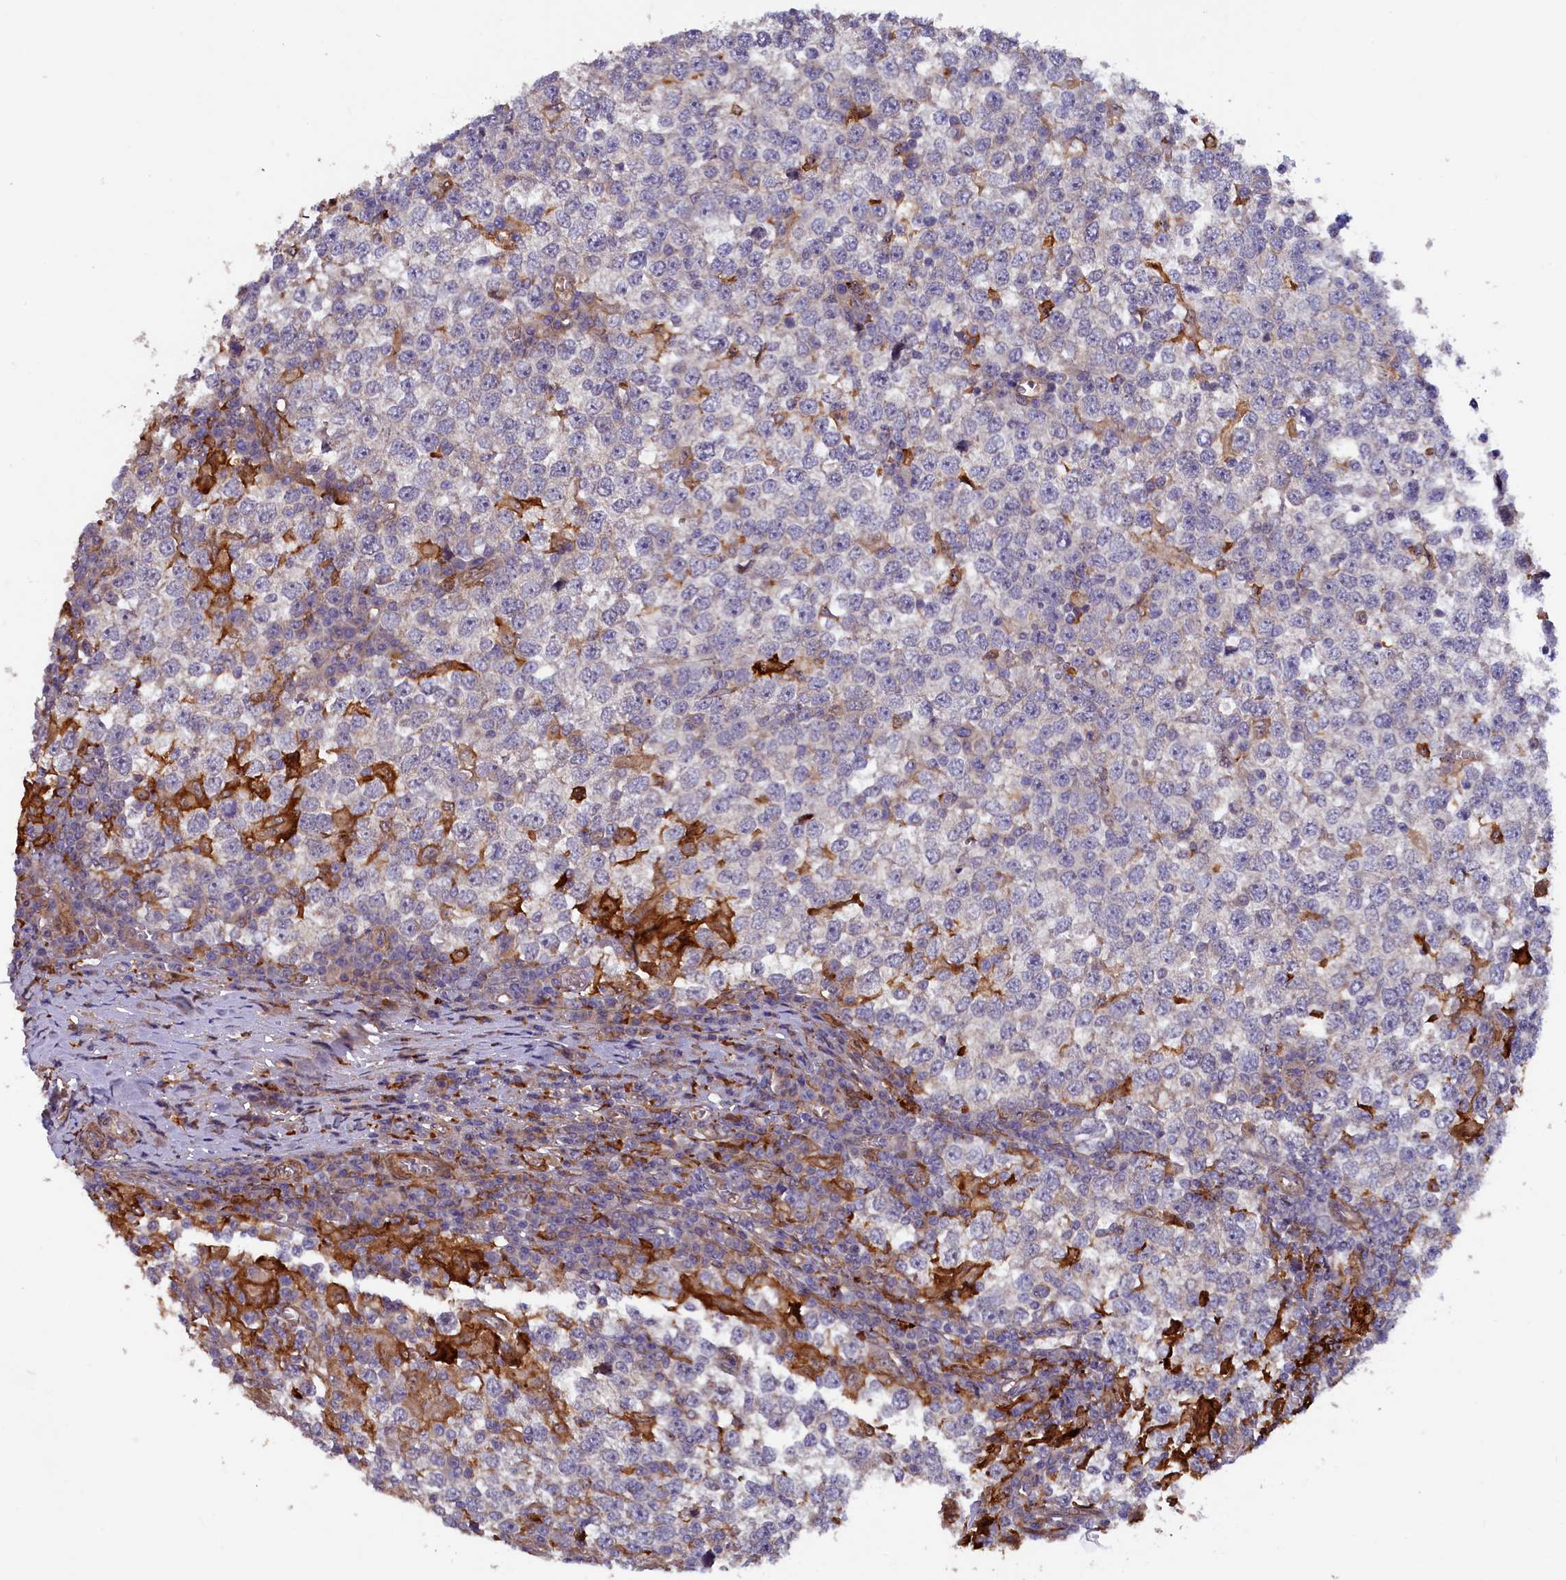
{"staining": {"intensity": "negative", "quantity": "none", "location": "none"}, "tissue": "testis cancer", "cell_type": "Tumor cells", "image_type": "cancer", "snomed": [{"axis": "morphology", "description": "Seminoma, NOS"}, {"axis": "topography", "description": "Testis"}], "caption": "A photomicrograph of testis seminoma stained for a protein demonstrates no brown staining in tumor cells.", "gene": "FERMT1", "patient": {"sex": "male", "age": 65}}